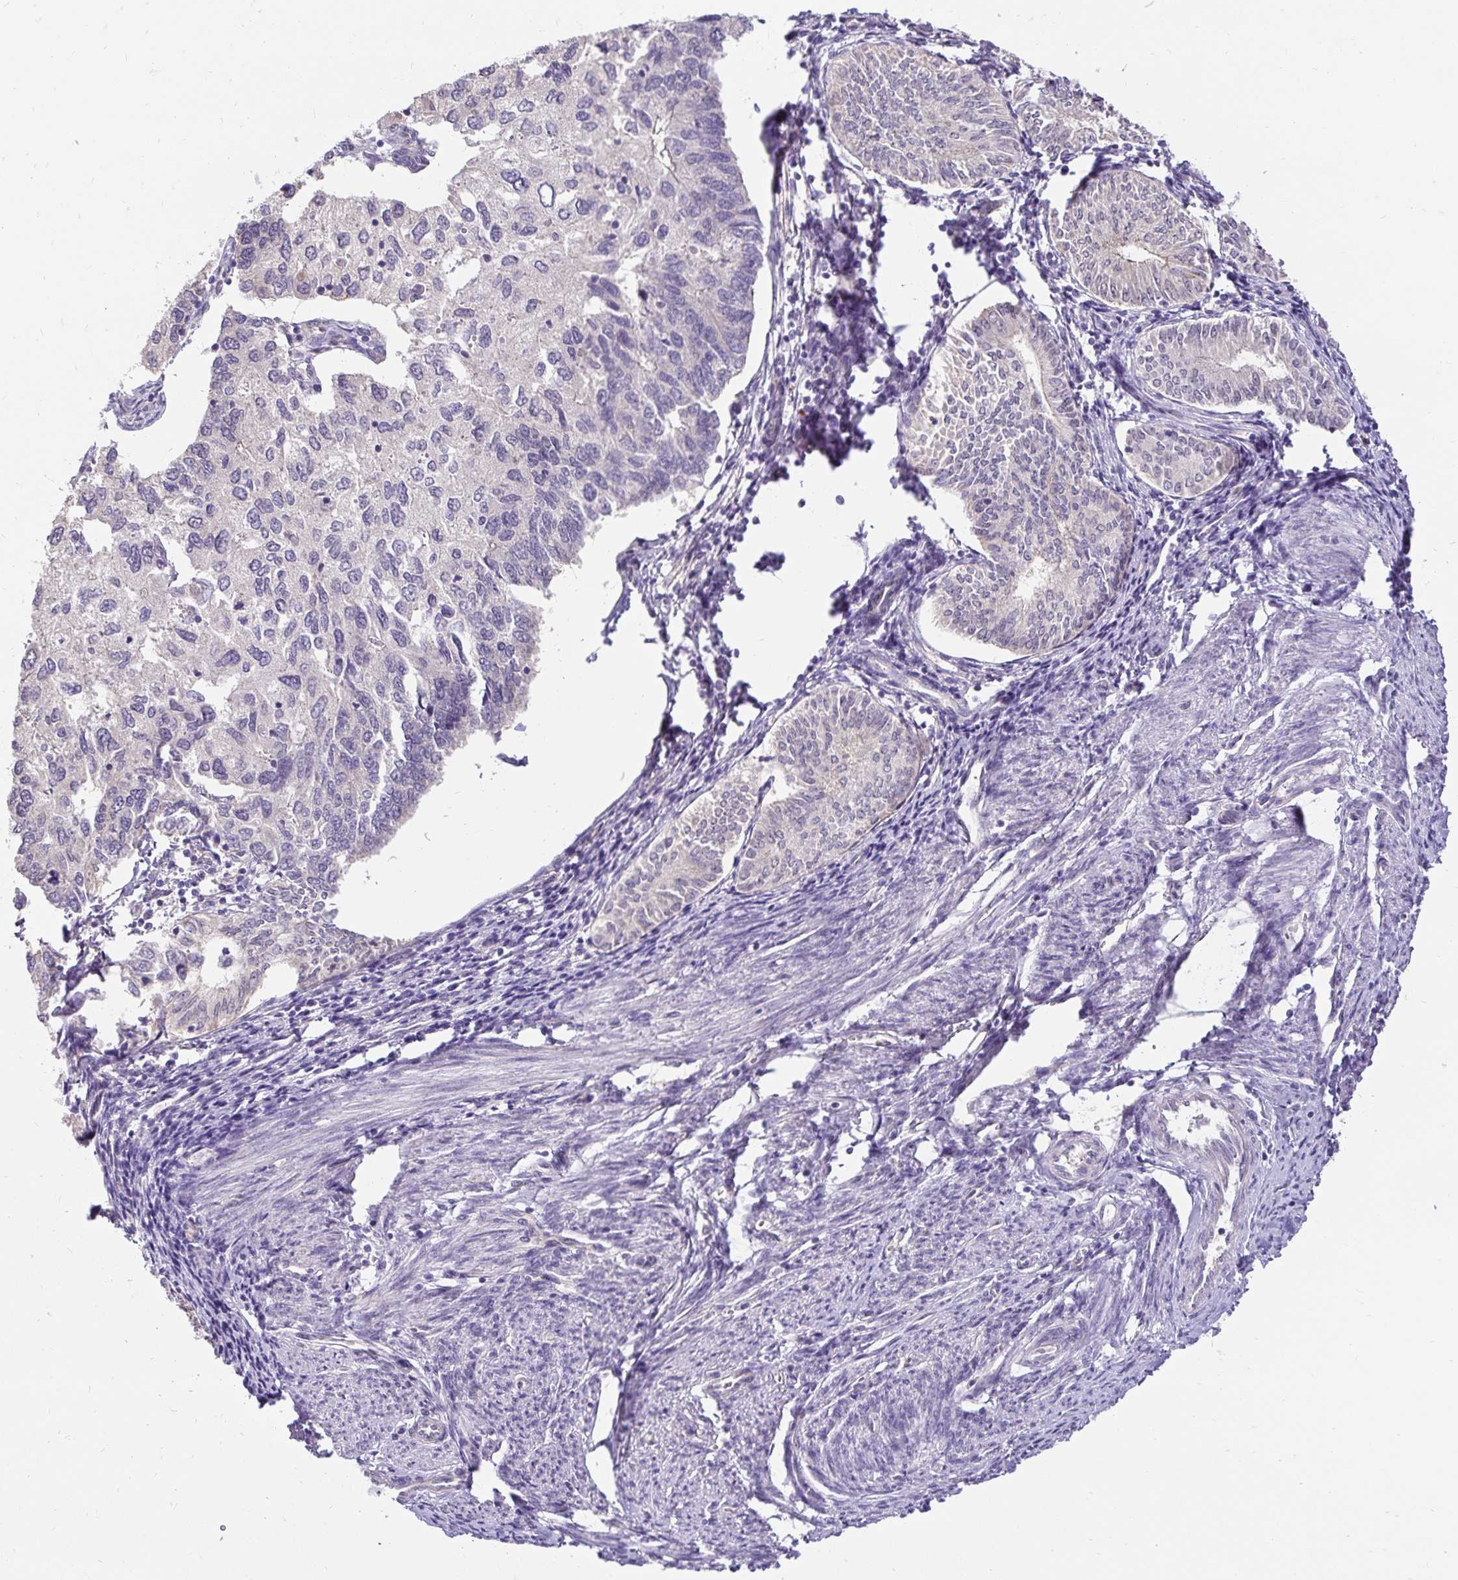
{"staining": {"intensity": "negative", "quantity": "none", "location": "none"}, "tissue": "endometrial cancer", "cell_type": "Tumor cells", "image_type": "cancer", "snomed": [{"axis": "morphology", "description": "Carcinoma, NOS"}, {"axis": "topography", "description": "Uterus"}], "caption": "Tumor cells are negative for brown protein staining in endometrial cancer (carcinoma). (Brightfield microscopy of DAB (3,3'-diaminobenzidine) immunohistochemistry at high magnification).", "gene": "SLC9A1", "patient": {"sex": "female", "age": 76}}